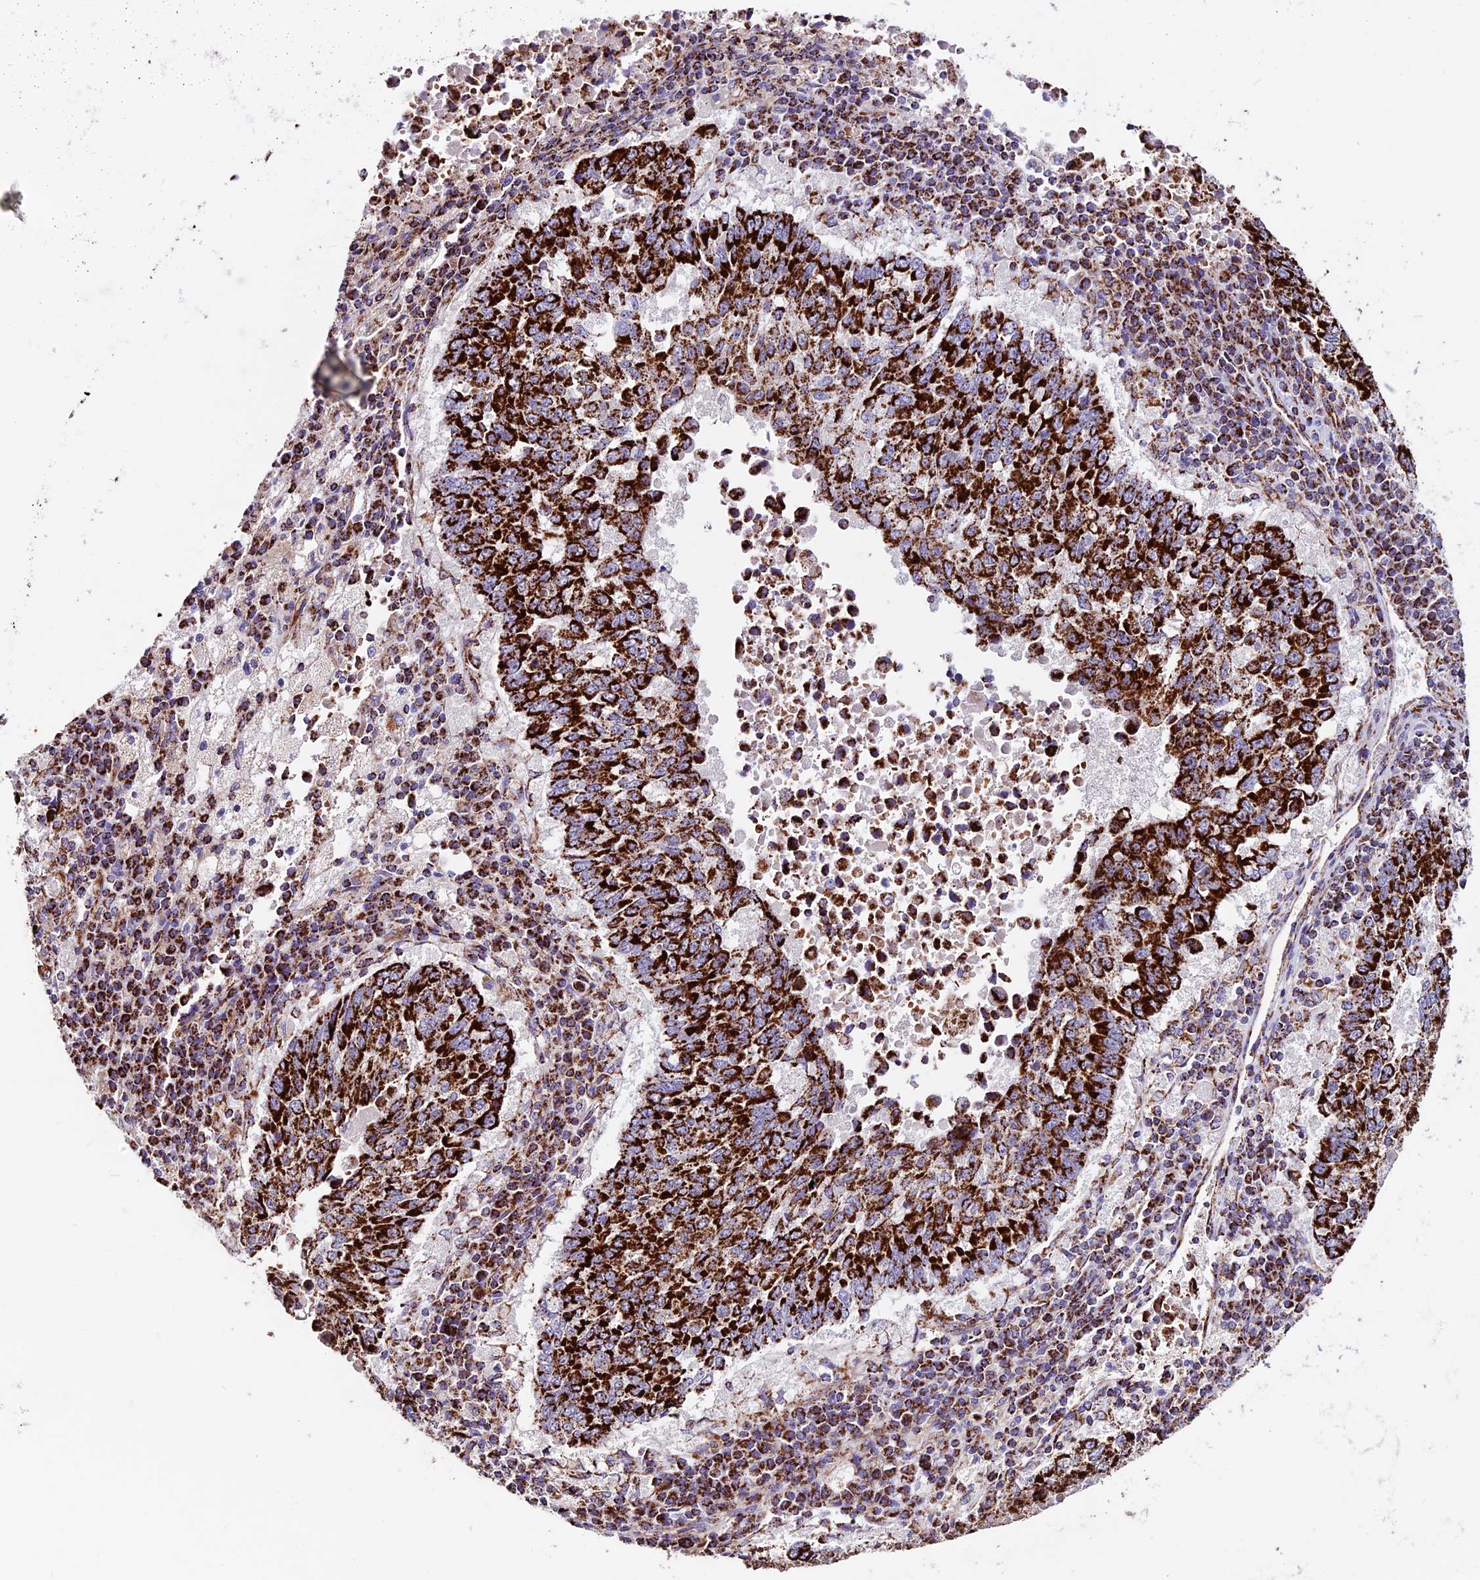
{"staining": {"intensity": "strong", "quantity": ">75%", "location": "cytoplasmic/membranous"}, "tissue": "lung cancer", "cell_type": "Tumor cells", "image_type": "cancer", "snomed": [{"axis": "morphology", "description": "Squamous cell carcinoma, NOS"}, {"axis": "topography", "description": "Lung"}], "caption": "This is an image of IHC staining of squamous cell carcinoma (lung), which shows strong positivity in the cytoplasmic/membranous of tumor cells.", "gene": "CX3CL1", "patient": {"sex": "male", "age": 73}}